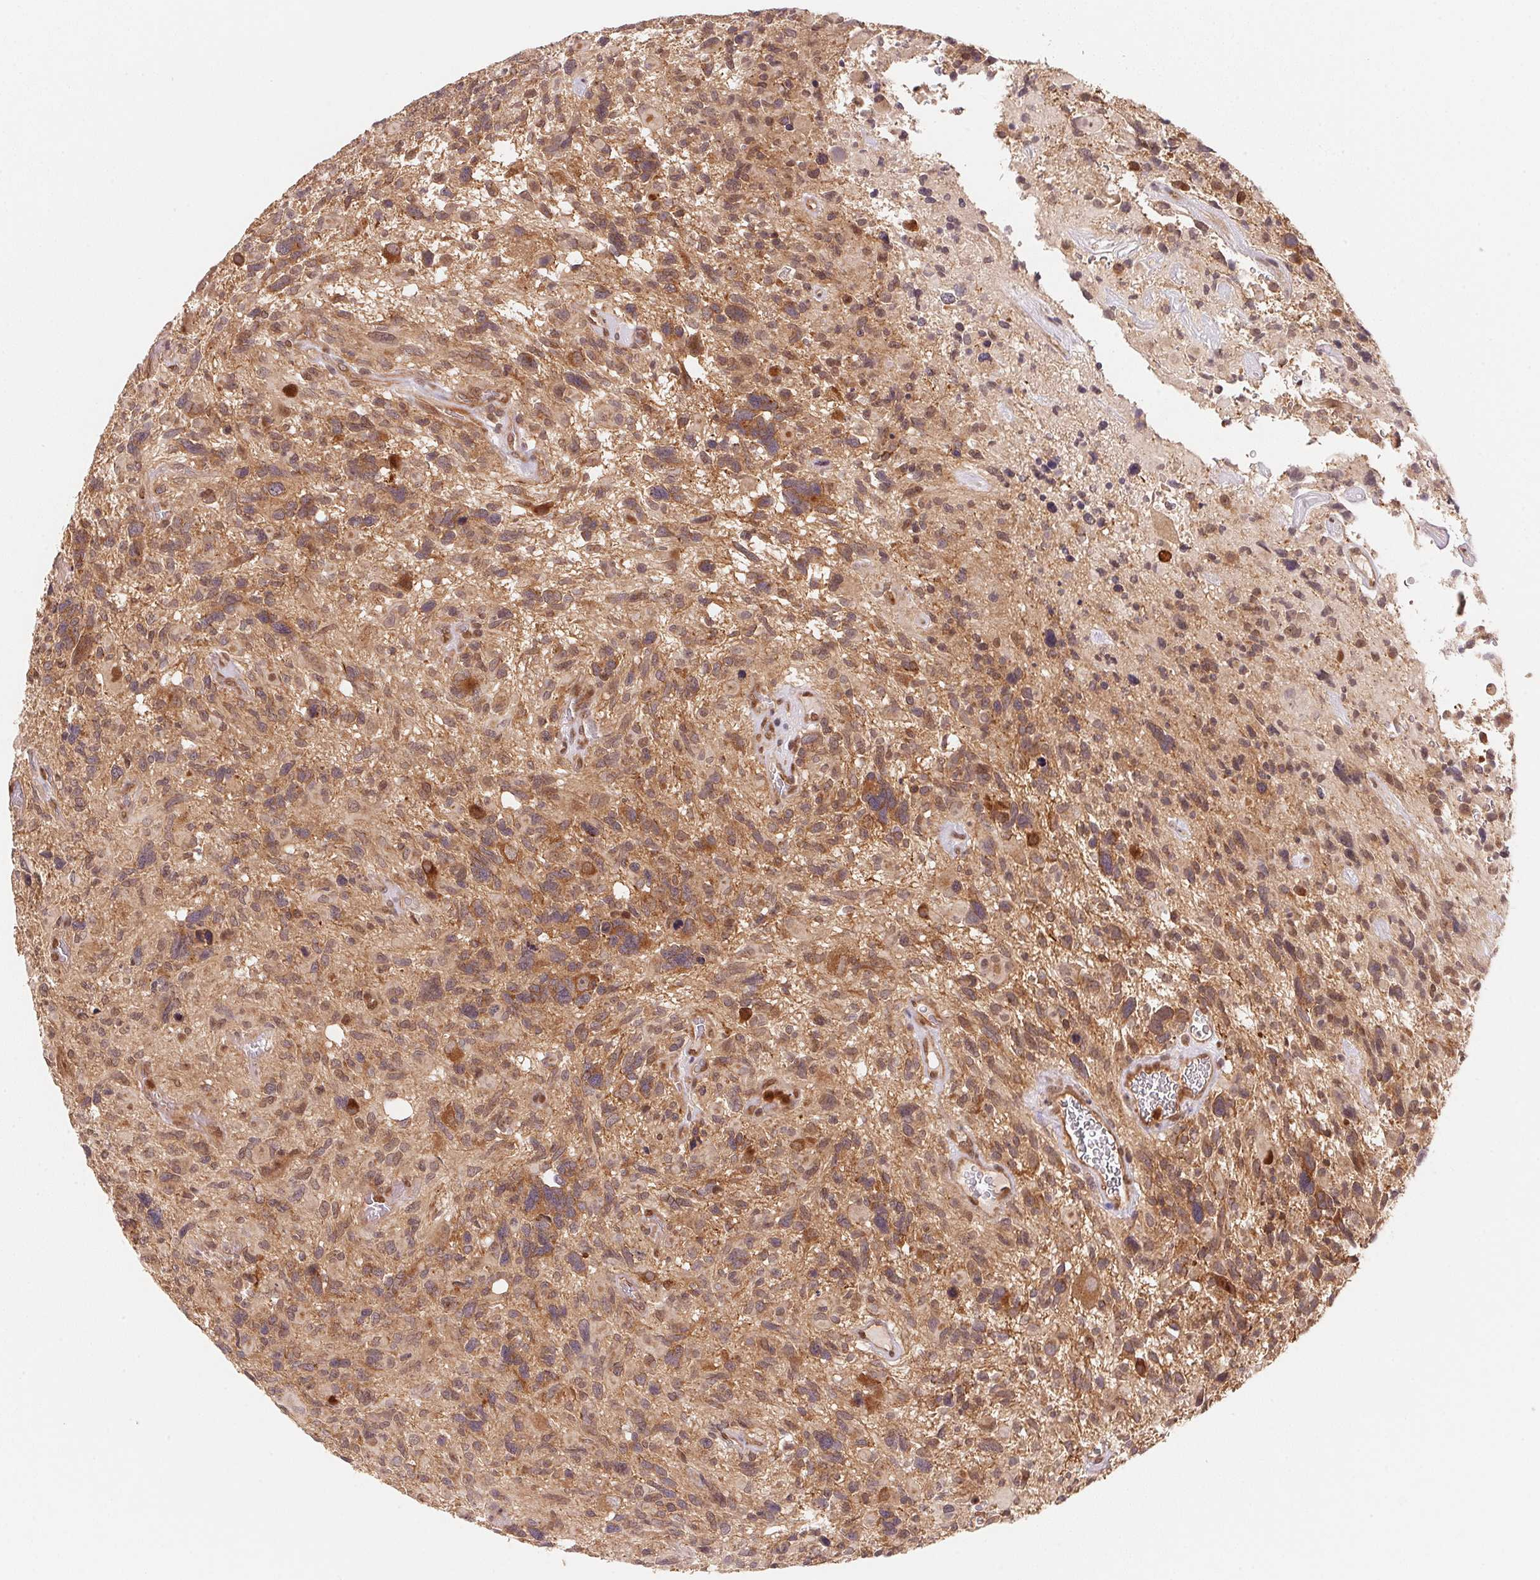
{"staining": {"intensity": "moderate", "quantity": "25%-75%", "location": "cytoplasmic/membranous"}, "tissue": "glioma", "cell_type": "Tumor cells", "image_type": "cancer", "snomed": [{"axis": "morphology", "description": "Glioma, malignant, High grade"}, {"axis": "topography", "description": "Brain"}], "caption": "Human glioma stained for a protein (brown) reveals moderate cytoplasmic/membranous positive staining in approximately 25%-75% of tumor cells.", "gene": "CCDC102B", "patient": {"sex": "male", "age": 49}}